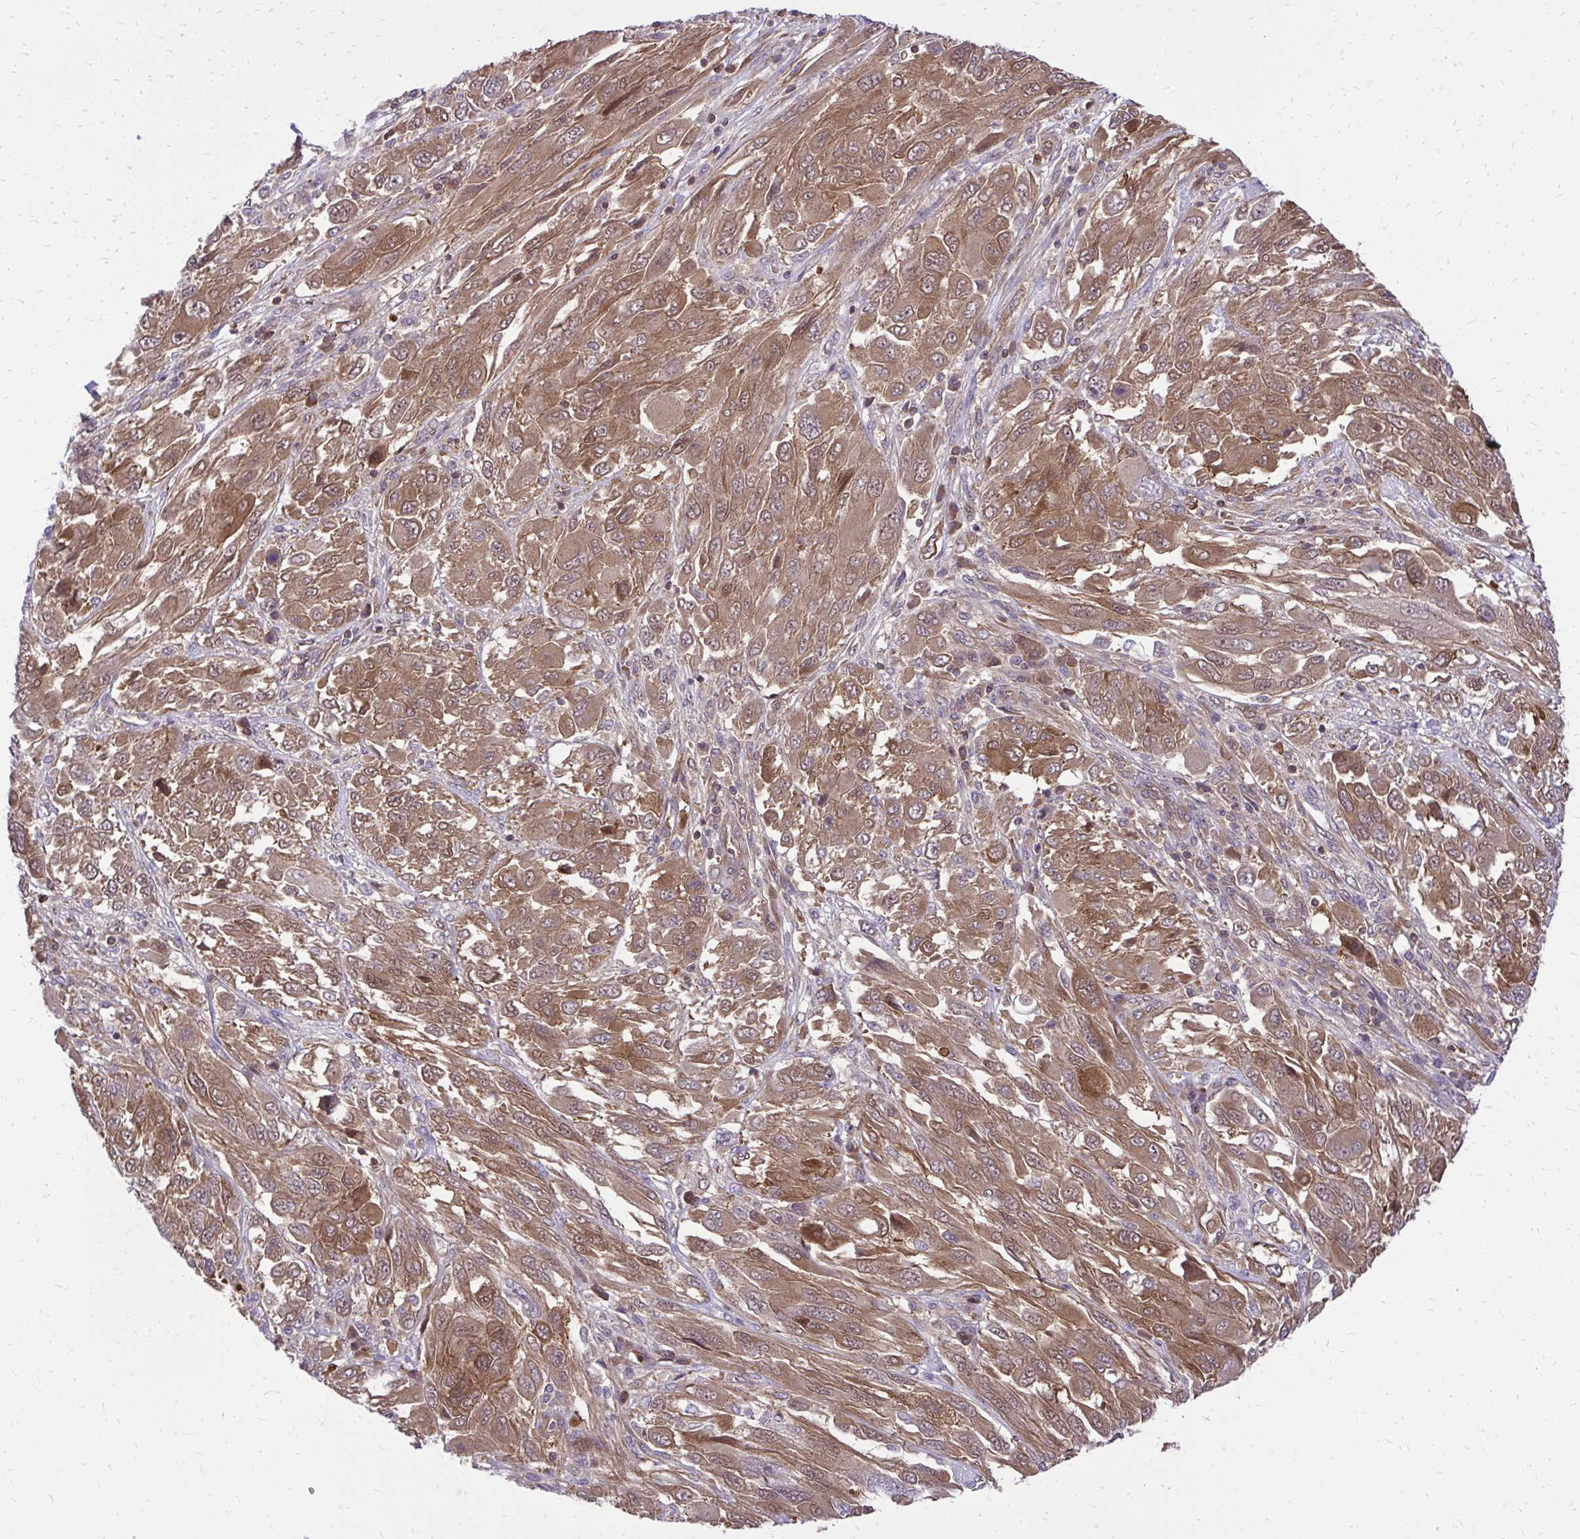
{"staining": {"intensity": "moderate", "quantity": ">75%", "location": "cytoplasmic/membranous,nuclear"}, "tissue": "melanoma", "cell_type": "Tumor cells", "image_type": "cancer", "snomed": [{"axis": "morphology", "description": "Malignant melanoma, NOS"}, {"axis": "topography", "description": "Skin"}], "caption": "DAB (3,3'-diaminobenzidine) immunohistochemical staining of human melanoma shows moderate cytoplasmic/membranous and nuclear protein positivity in about >75% of tumor cells.", "gene": "PPP5C", "patient": {"sex": "female", "age": 91}}